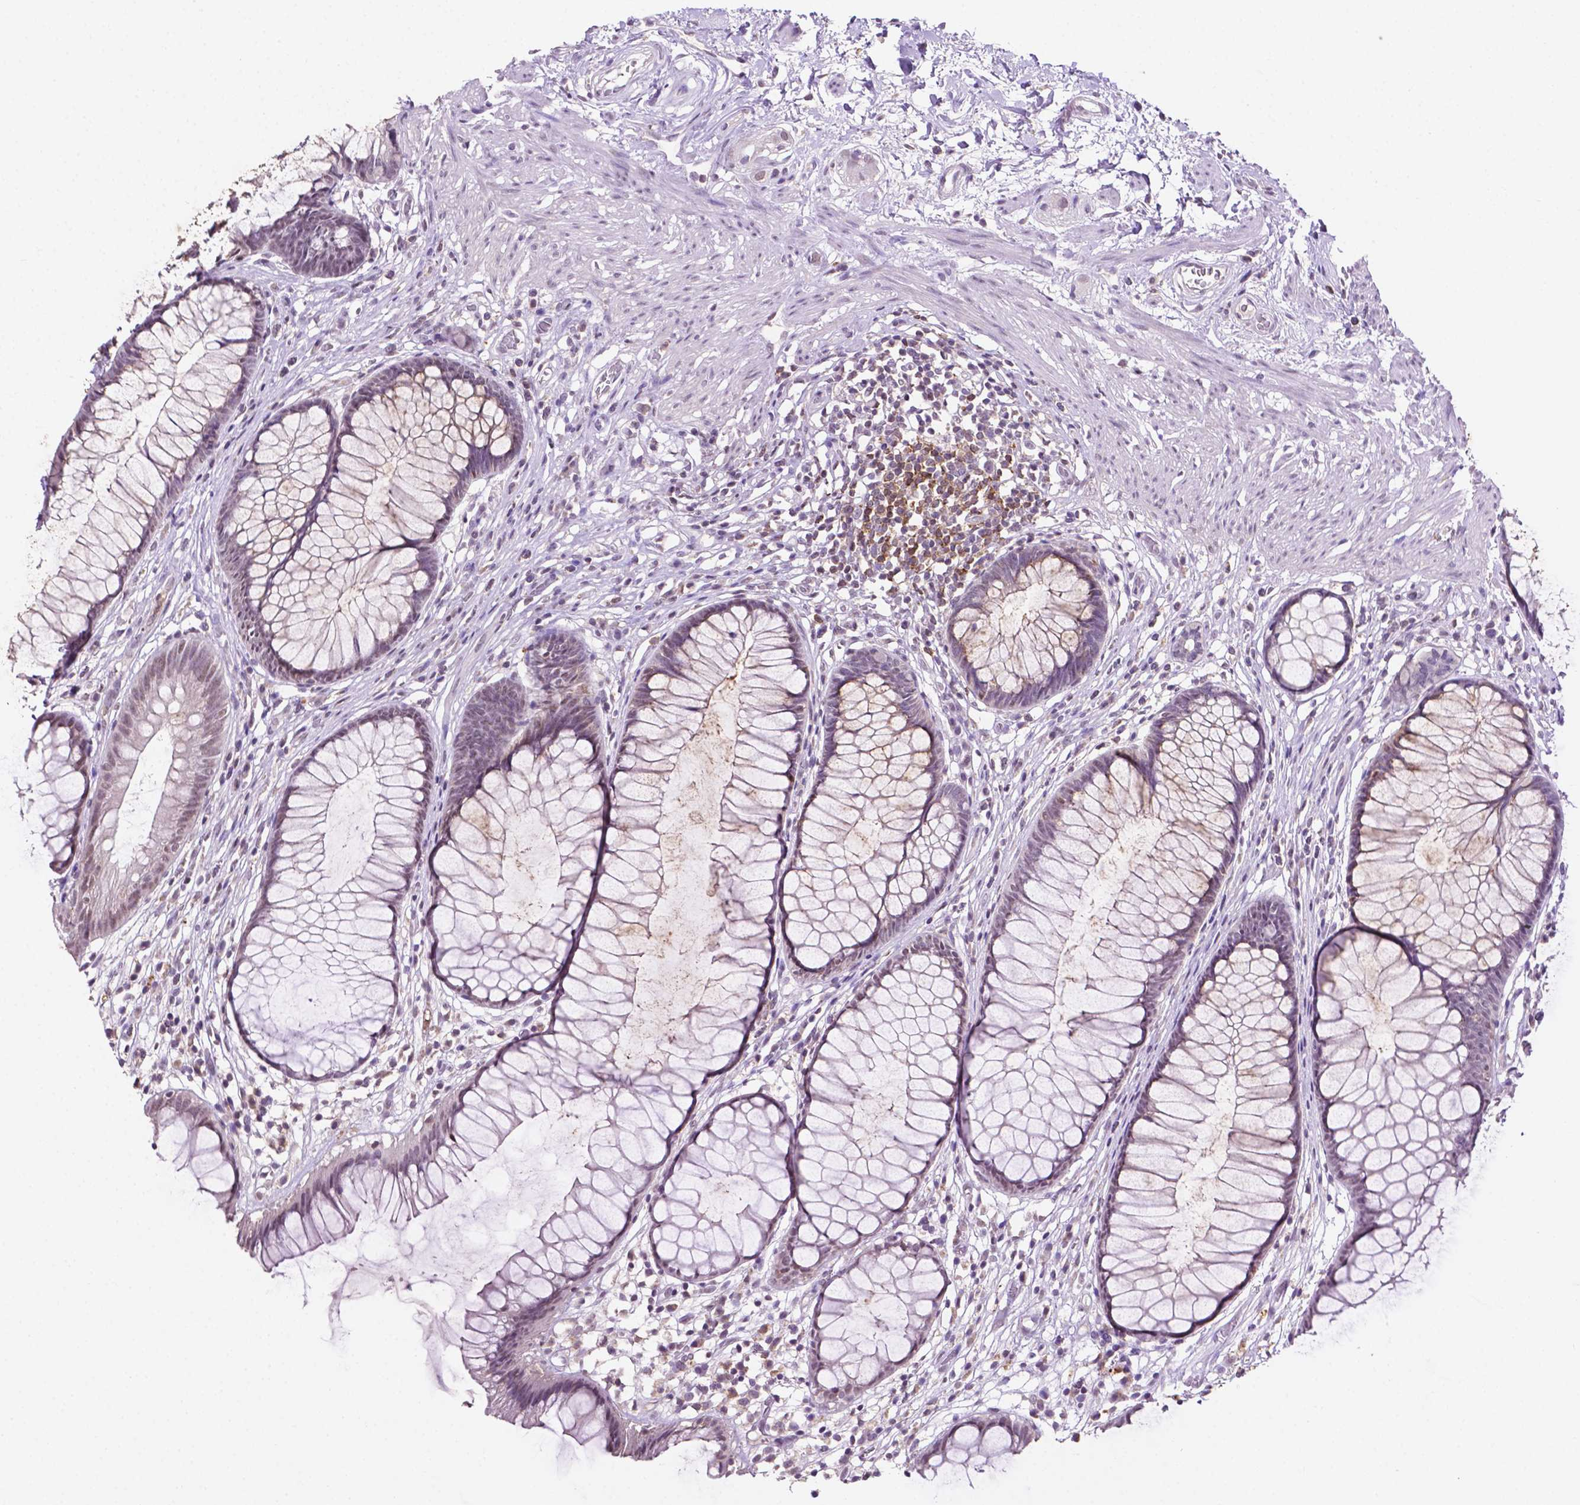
{"staining": {"intensity": "negative", "quantity": "none", "location": "none"}, "tissue": "rectum", "cell_type": "Glandular cells", "image_type": "normal", "snomed": [{"axis": "morphology", "description": "Normal tissue, NOS"}, {"axis": "topography", "description": "Smooth muscle"}, {"axis": "topography", "description": "Rectum"}], "caption": "Human rectum stained for a protein using immunohistochemistry displays no positivity in glandular cells.", "gene": "PTPN6", "patient": {"sex": "male", "age": 53}}